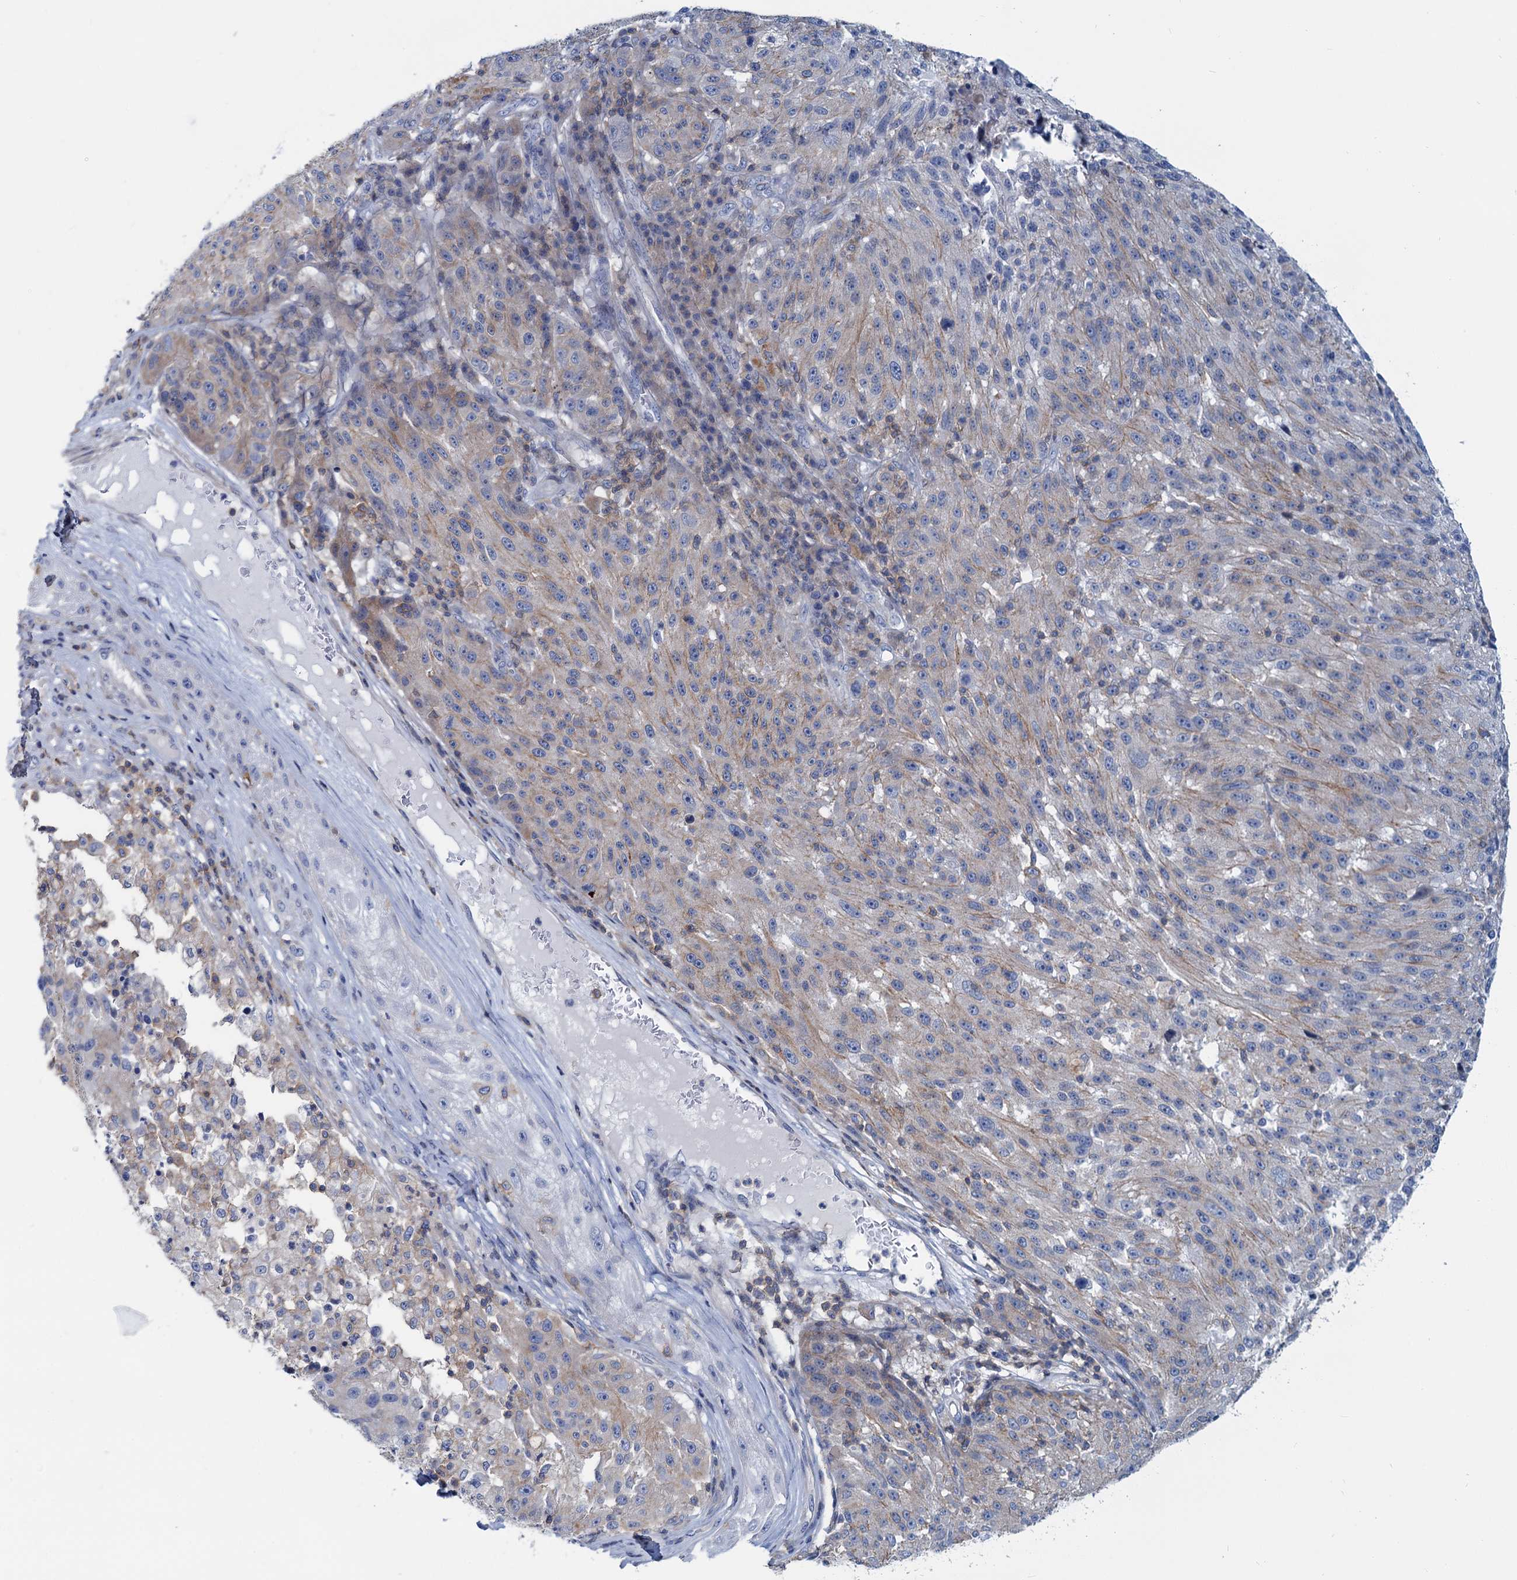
{"staining": {"intensity": "negative", "quantity": "none", "location": "none"}, "tissue": "melanoma", "cell_type": "Tumor cells", "image_type": "cancer", "snomed": [{"axis": "morphology", "description": "Malignant melanoma, NOS"}, {"axis": "topography", "description": "Skin"}], "caption": "IHC of human melanoma reveals no positivity in tumor cells. (Stains: DAB immunohistochemistry with hematoxylin counter stain, Microscopy: brightfield microscopy at high magnification).", "gene": "LRCH4", "patient": {"sex": "male", "age": 53}}